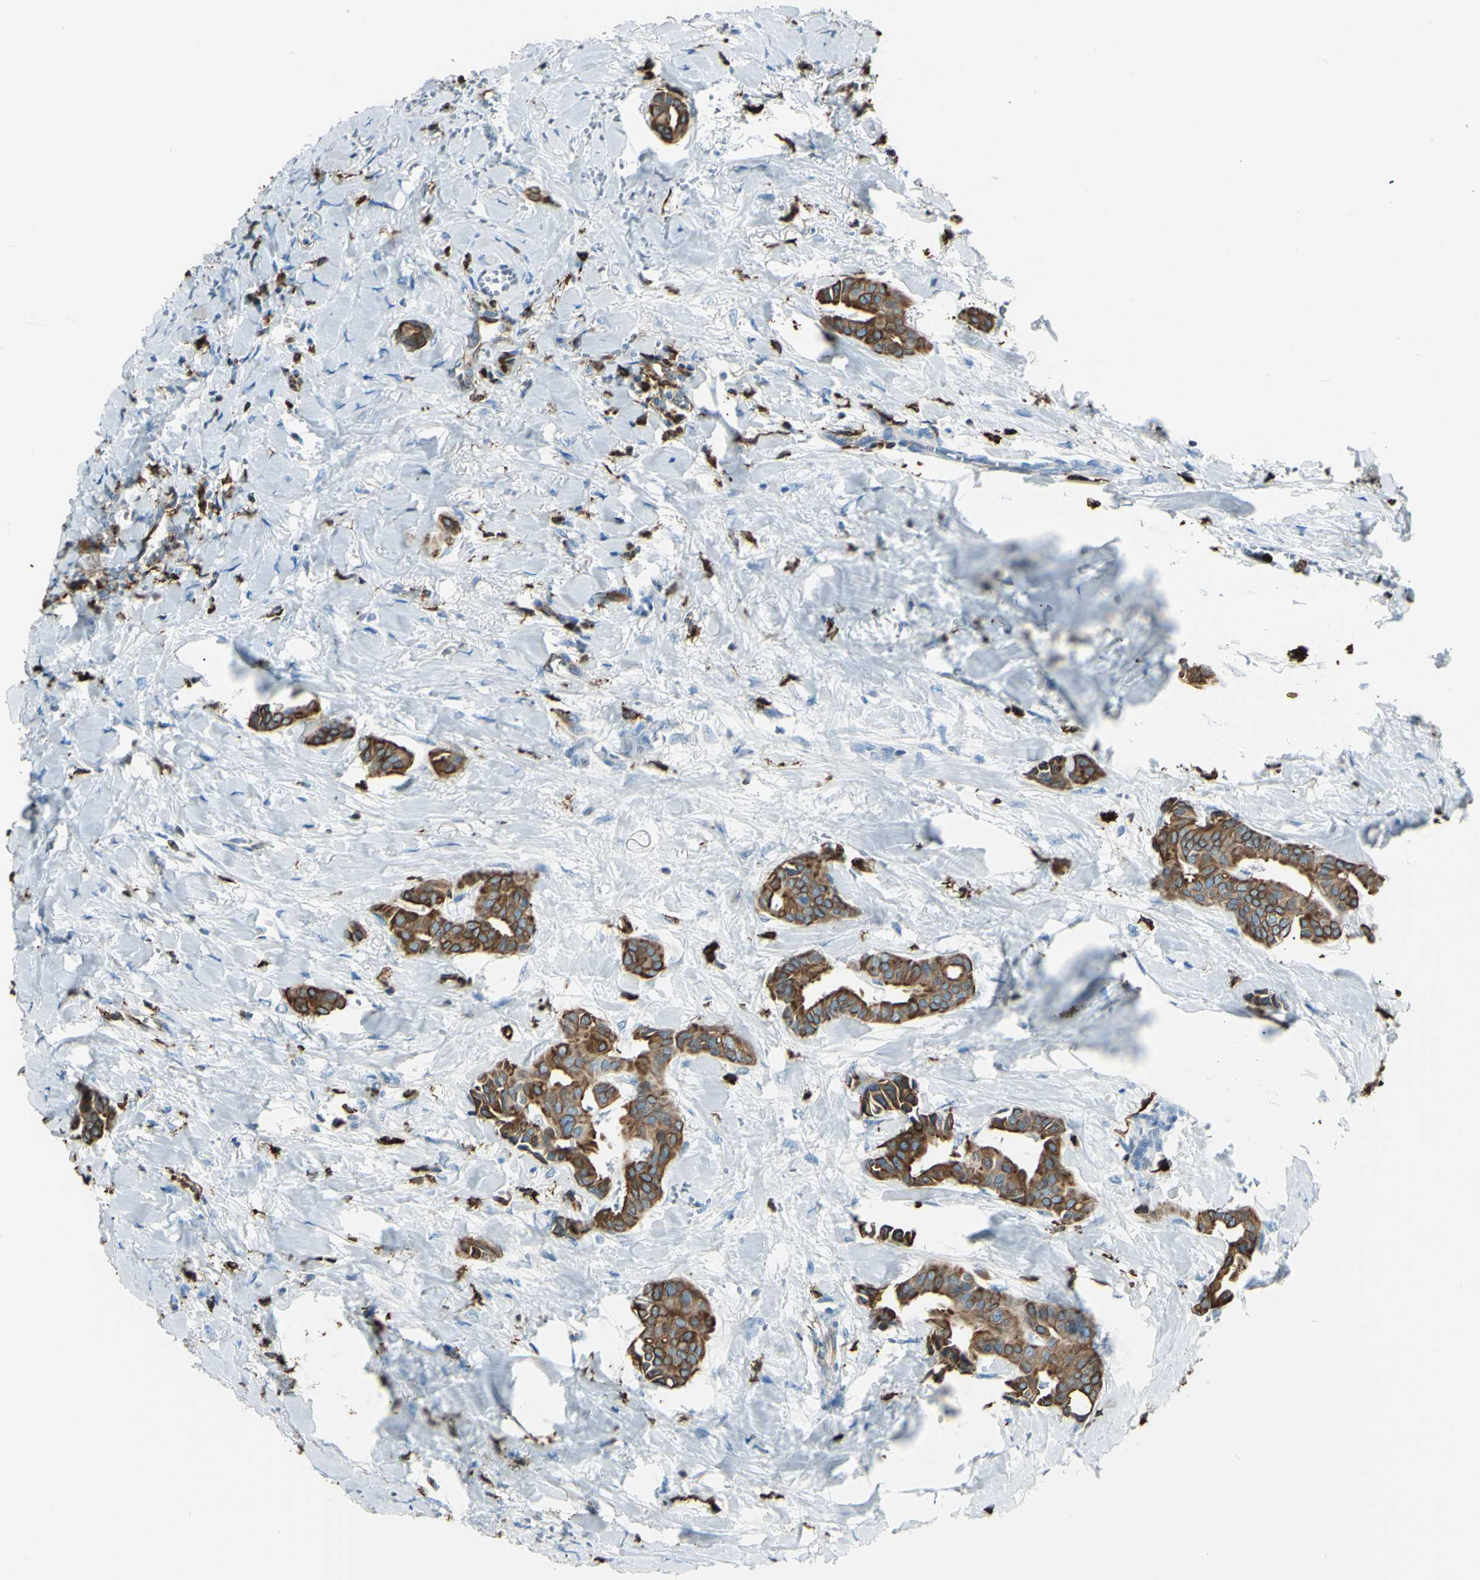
{"staining": {"intensity": "moderate", "quantity": ">75%", "location": "cytoplasmic/membranous"}, "tissue": "head and neck cancer", "cell_type": "Tumor cells", "image_type": "cancer", "snomed": [{"axis": "morphology", "description": "Adenocarcinoma, NOS"}, {"axis": "topography", "description": "Salivary gland"}, {"axis": "topography", "description": "Head-Neck"}], "caption": "High-magnification brightfield microscopy of adenocarcinoma (head and neck) stained with DAB (brown) and counterstained with hematoxylin (blue). tumor cells exhibit moderate cytoplasmic/membranous positivity is appreciated in approximately>75% of cells.", "gene": "CD74", "patient": {"sex": "female", "age": 59}}